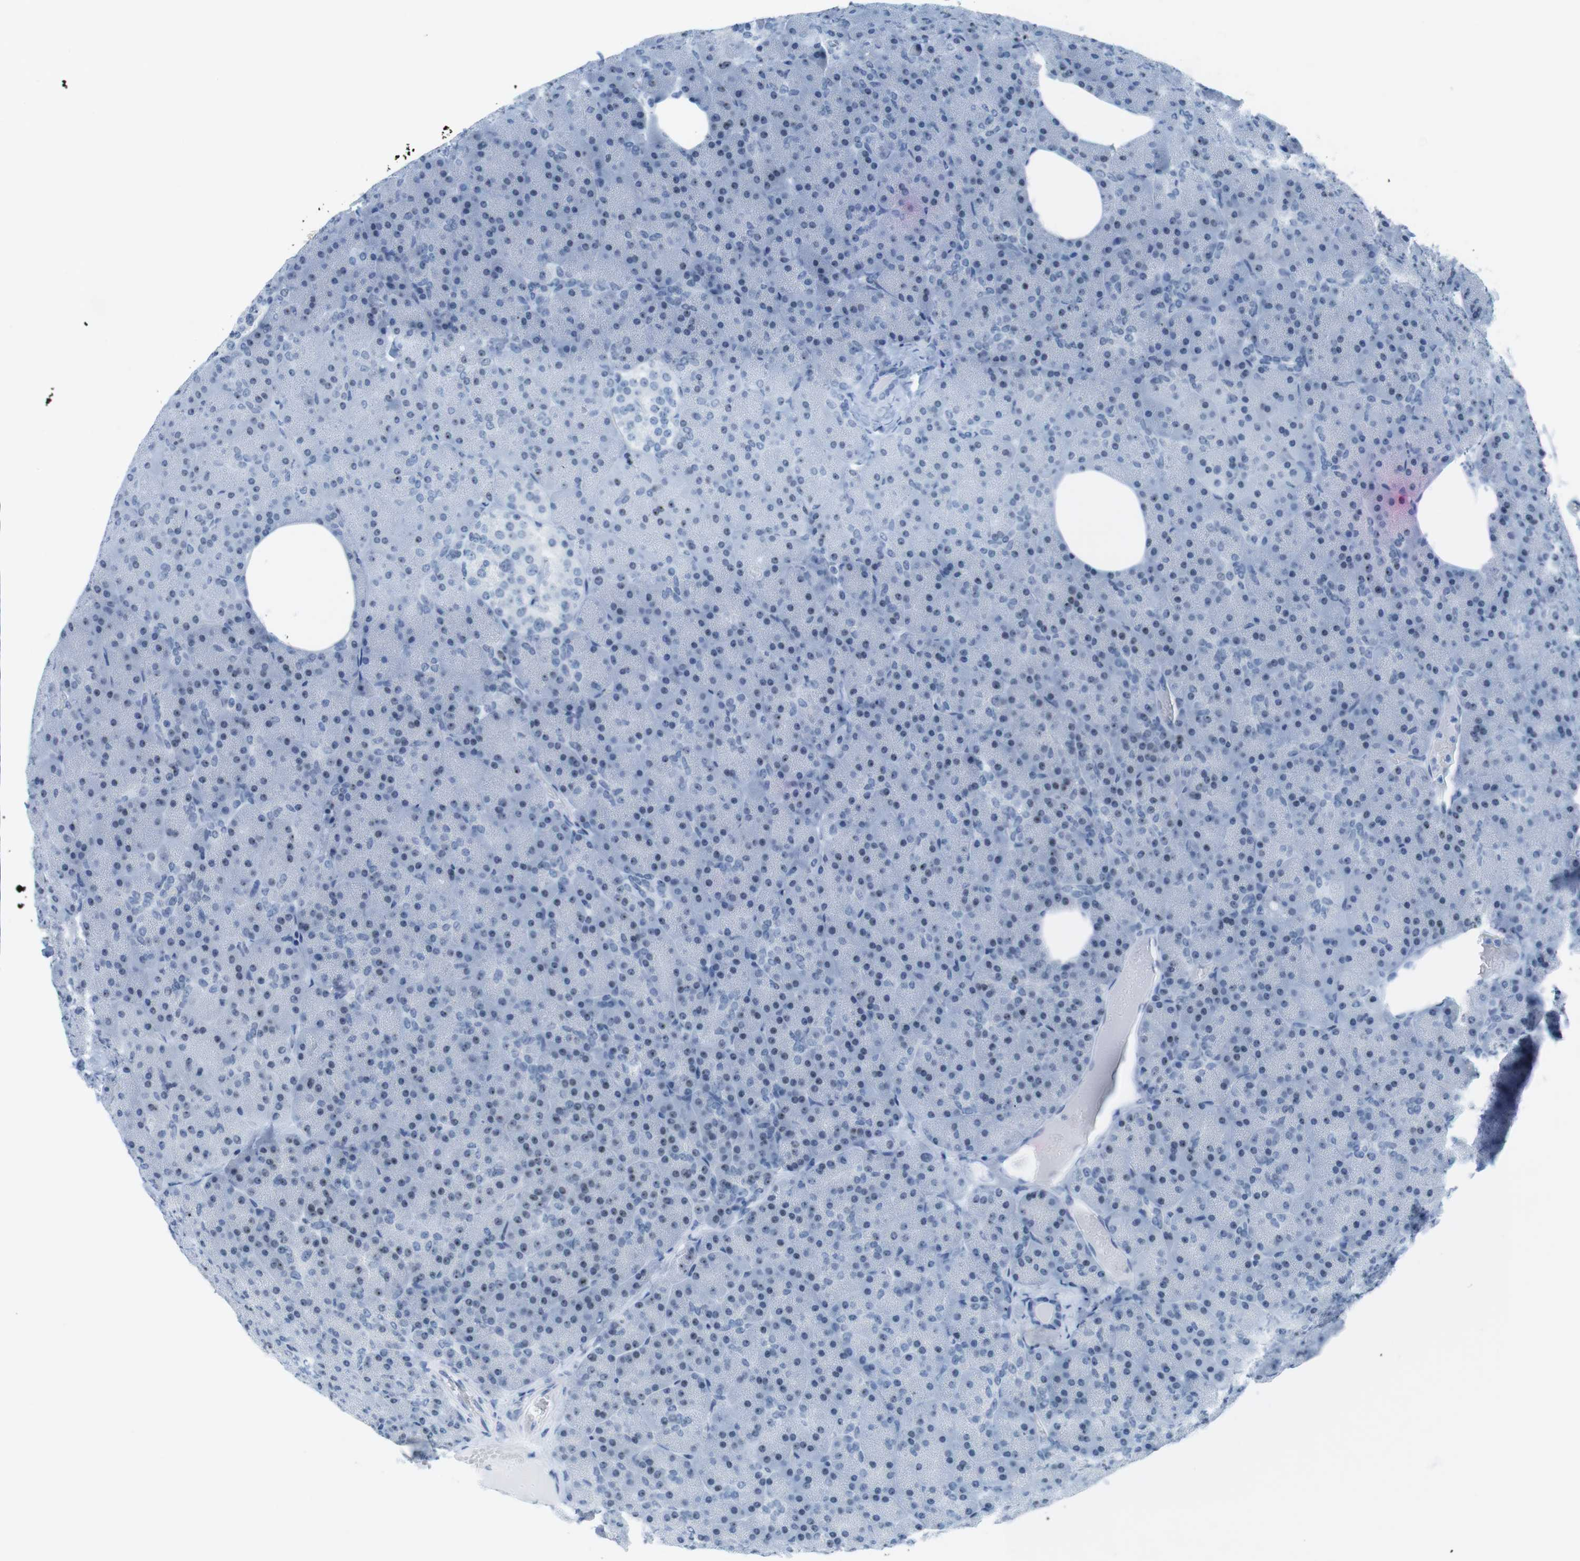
{"staining": {"intensity": "strong", "quantity": "25%-75%", "location": "nuclear"}, "tissue": "pancreas", "cell_type": "Exocrine glandular cells", "image_type": "normal", "snomed": [{"axis": "morphology", "description": "Normal tissue, NOS"}, {"axis": "topography", "description": "Pancreas"}], "caption": "Strong nuclear protein positivity is seen in about 25%-75% of exocrine glandular cells in pancreas. Nuclei are stained in blue.", "gene": "NIFK", "patient": {"sex": "female", "age": 35}}